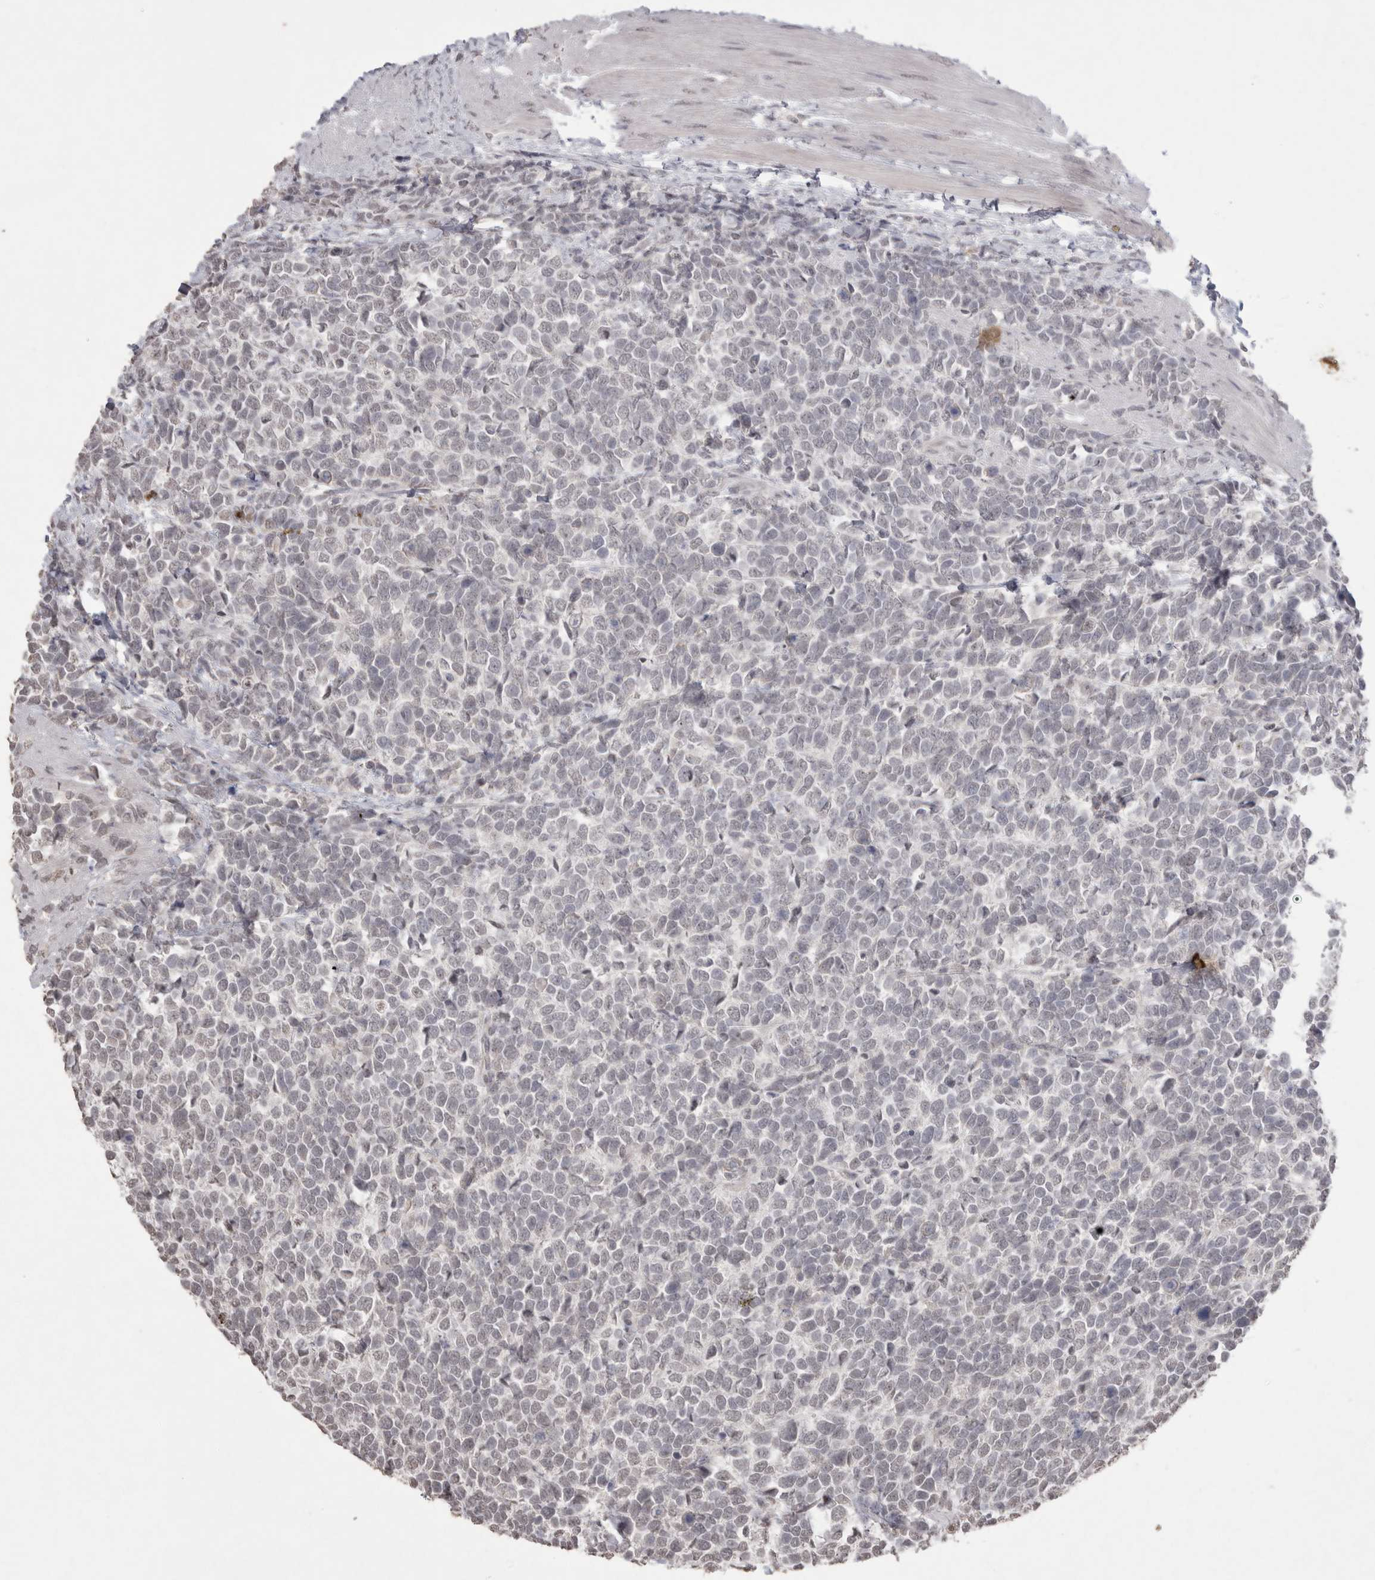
{"staining": {"intensity": "negative", "quantity": "none", "location": "none"}, "tissue": "urothelial cancer", "cell_type": "Tumor cells", "image_type": "cancer", "snomed": [{"axis": "morphology", "description": "Urothelial carcinoma, High grade"}, {"axis": "topography", "description": "Urinary bladder"}], "caption": "Urothelial carcinoma (high-grade) stained for a protein using immunohistochemistry shows no staining tumor cells.", "gene": "DDX4", "patient": {"sex": "female", "age": 82}}